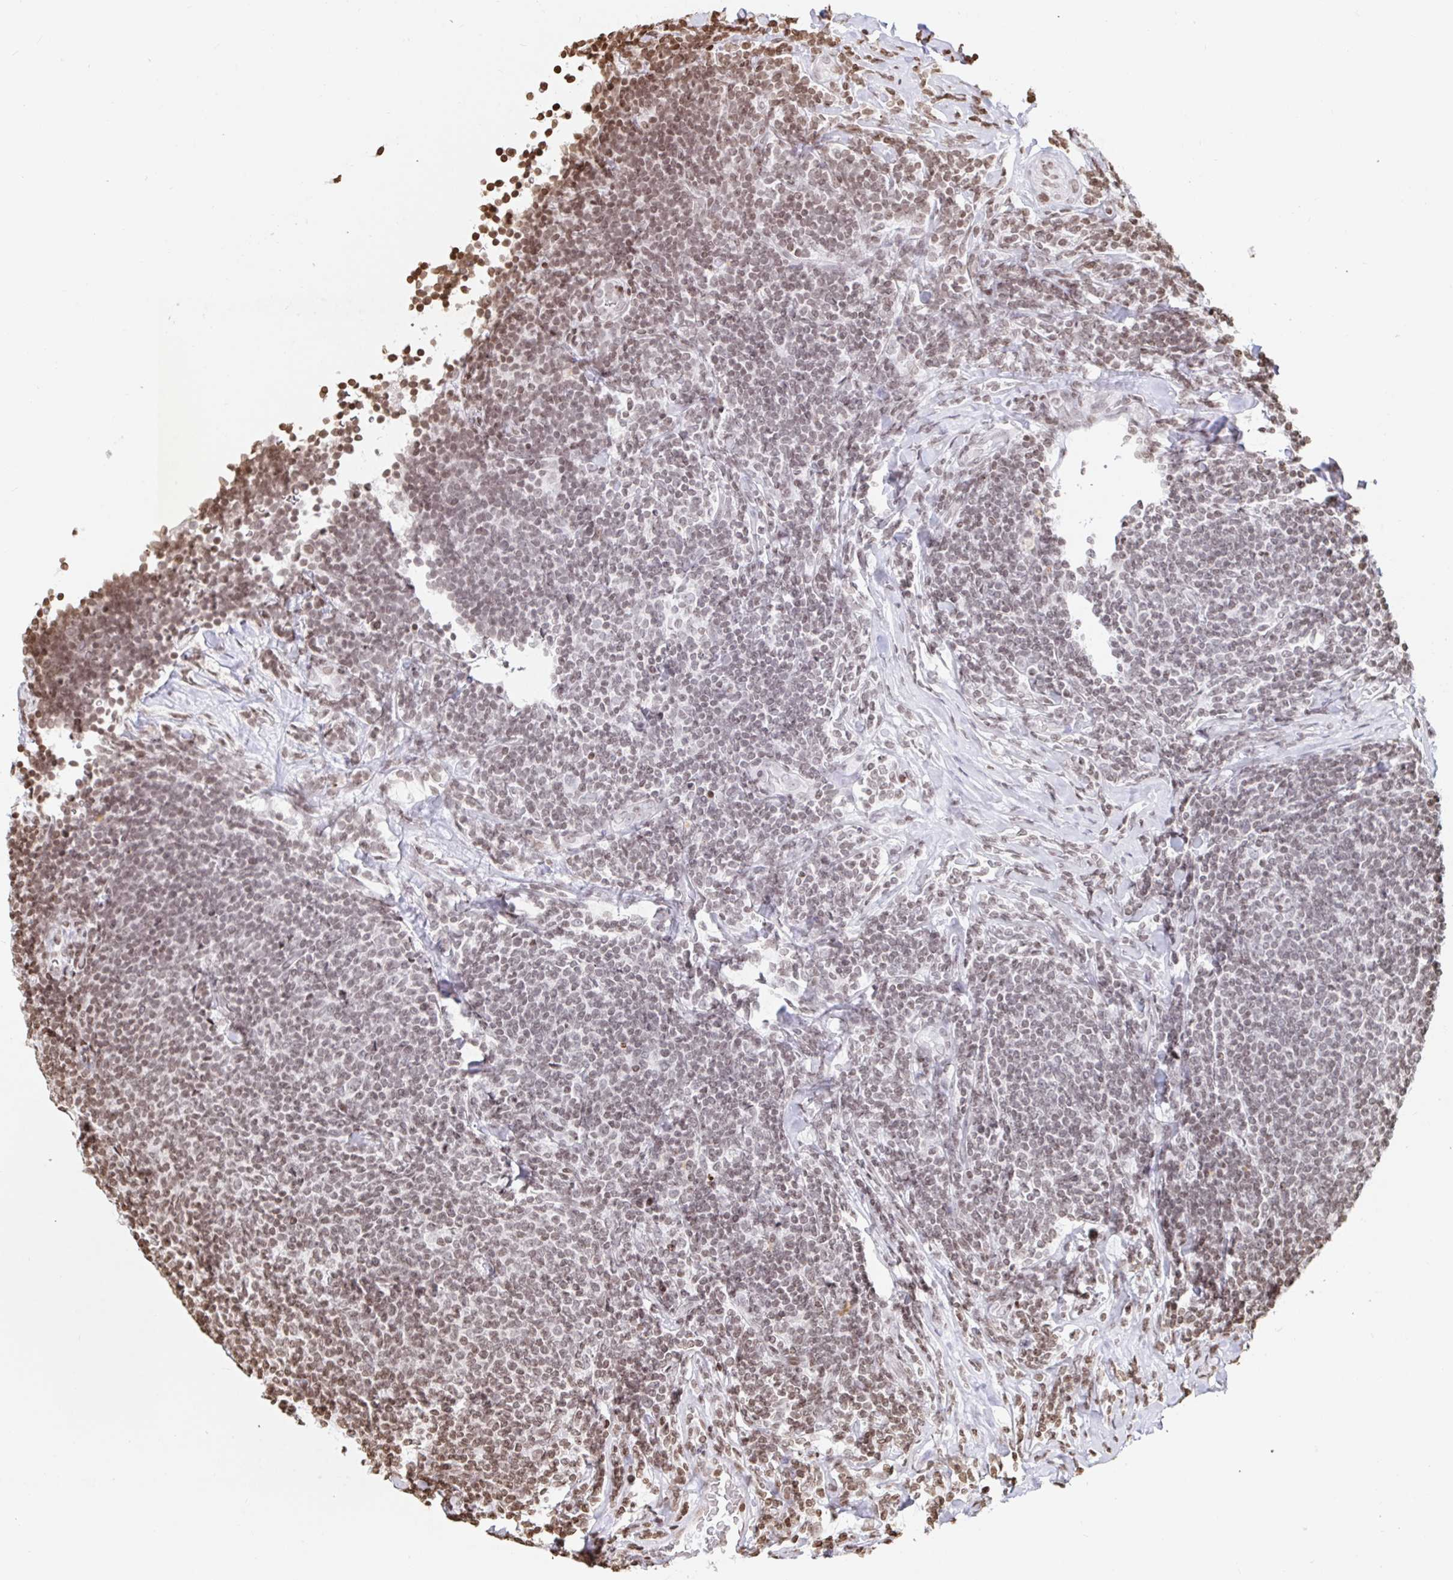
{"staining": {"intensity": "moderate", "quantity": "<25%", "location": "nuclear"}, "tissue": "lymphoma", "cell_type": "Tumor cells", "image_type": "cancer", "snomed": [{"axis": "morphology", "description": "Malignant lymphoma, non-Hodgkin's type, Low grade"}, {"axis": "topography", "description": "Lymph node"}], "caption": "Immunohistochemistry image of human lymphoma stained for a protein (brown), which displays low levels of moderate nuclear positivity in about <25% of tumor cells.", "gene": "H2BC5", "patient": {"sex": "male", "age": 52}}